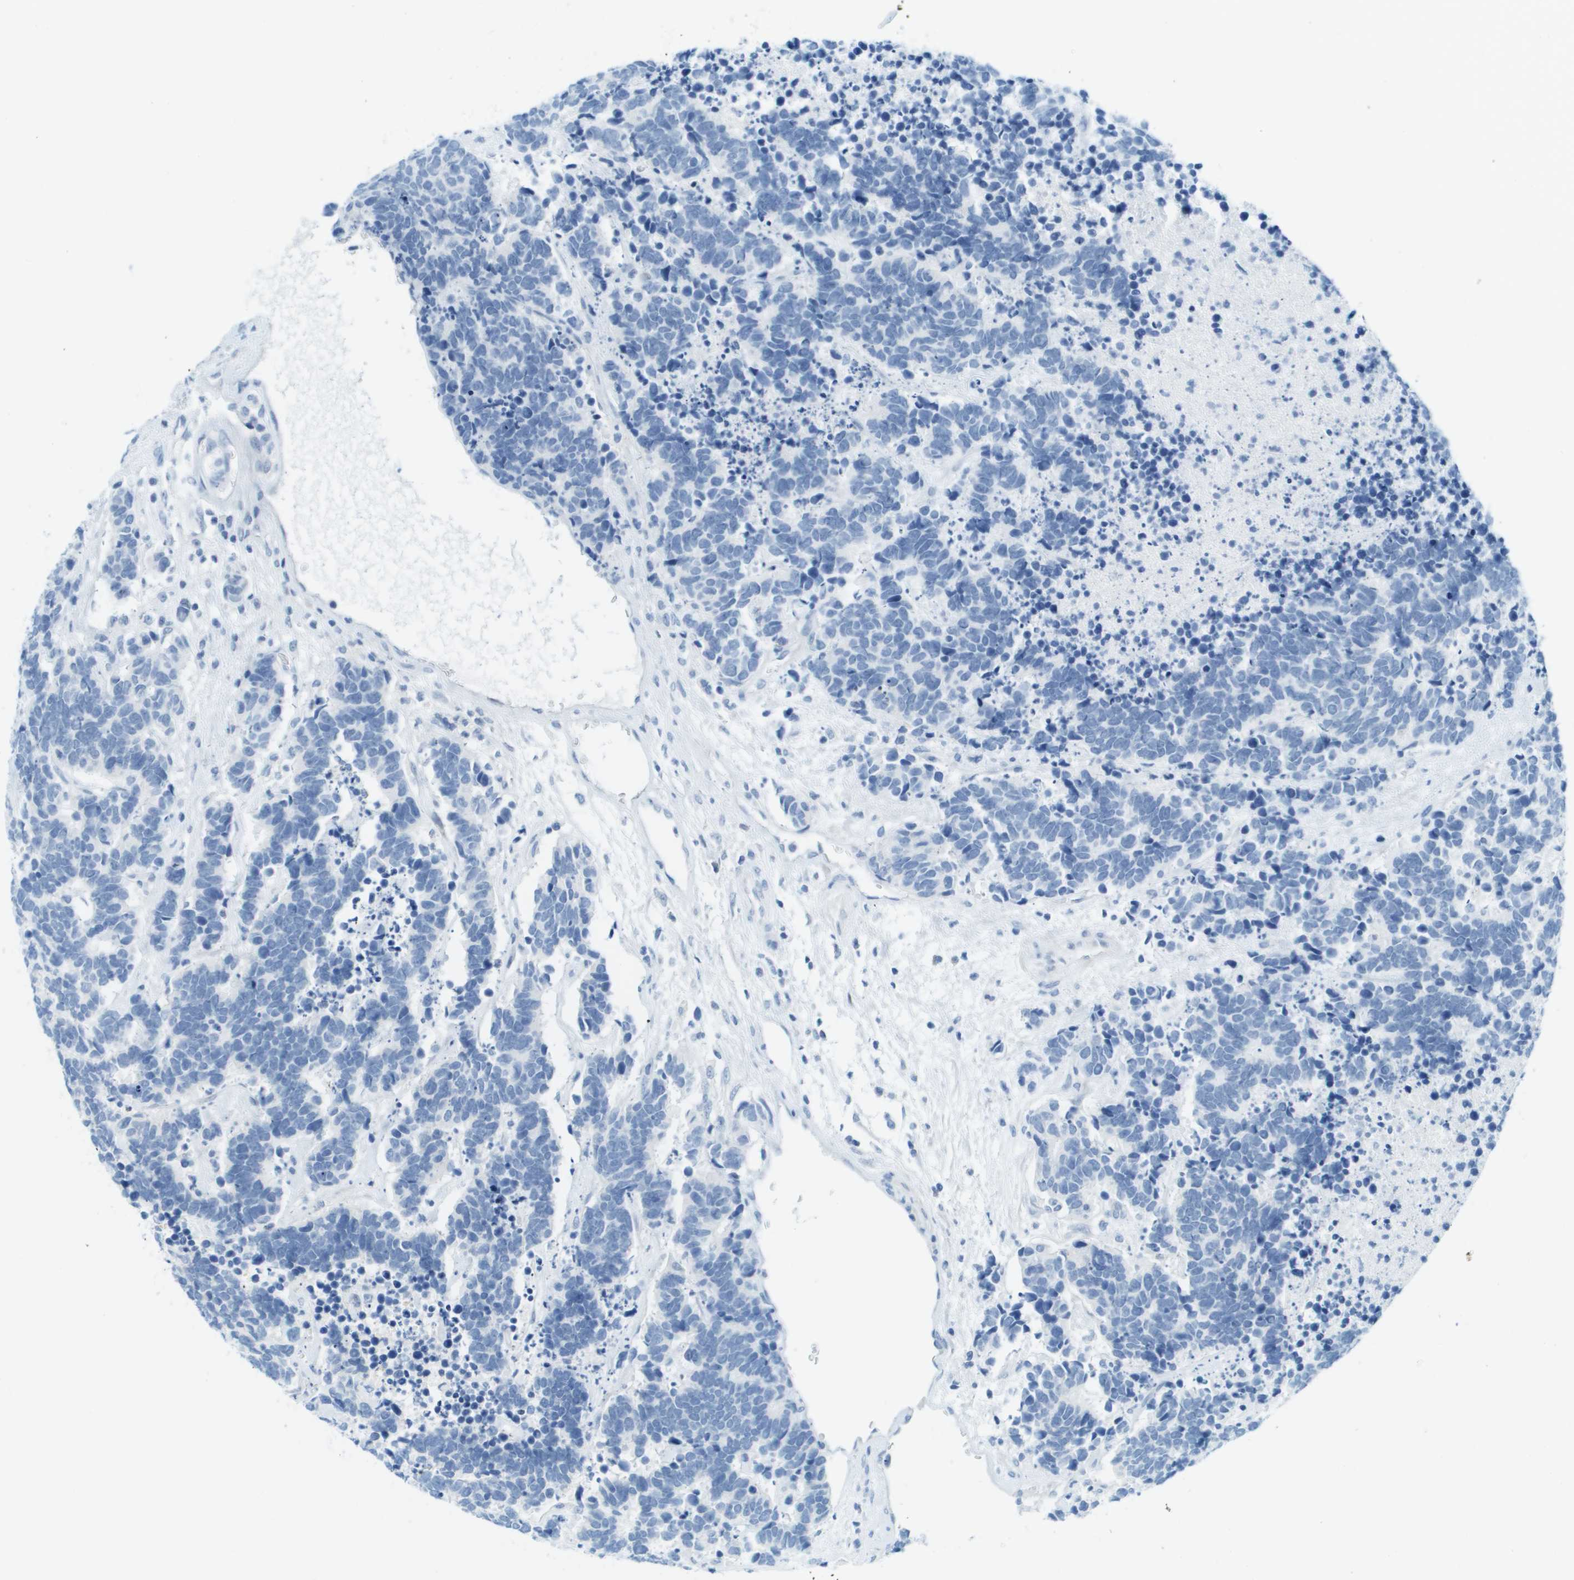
{"staining": {"intensity": "negative", "quantity": "none", "location": "none"}, "tissue": "carcinoid", "cell_type": "Tumor cells", "image_type": "cancer", "snomed": [{"axis": "morphology", "description": "Carcinoma, NOS"}, {"axis": "morphology", "description": "Carcinoid, malignant, NOS"}, {"axis": "topography", "description": "Urinary bladder"}], "caption": "This is an immunohistochemistry histopathology image of malignant carcinoid. There is no positivity in tumor cells.", "gene": "CDHR2", "patient": {"sex": "male", "age": 57}}